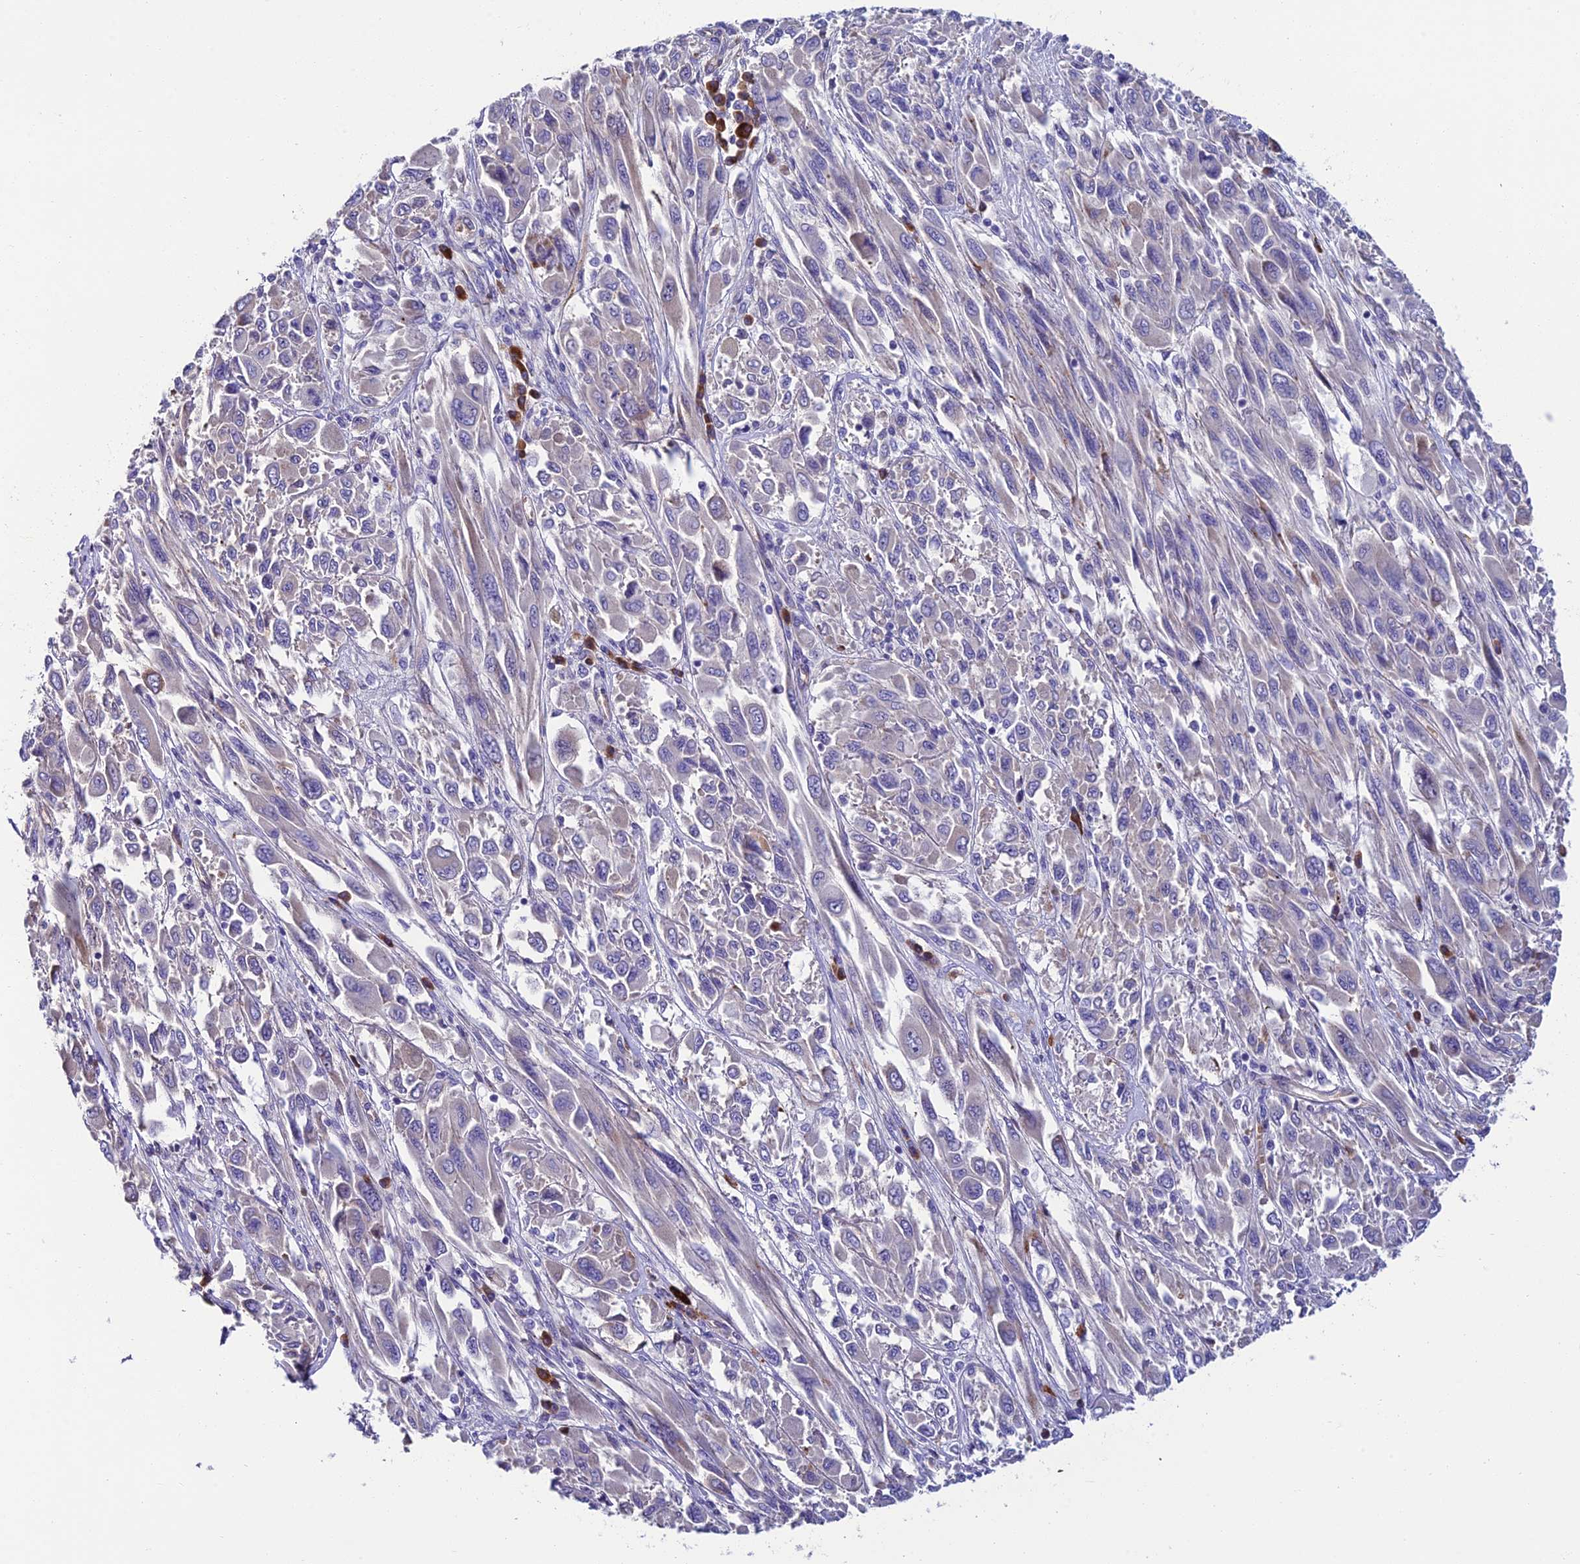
{"staining": {"intensity": "negative", "quantity": "none", "location": "none"}, "tissue": "melanoma", "cell_type": "Tumor cells", "image_type": "cancer", "snomed": [{"axis": "morphology", "description": "Malignant melanoma, NOS"}, {"axis": "topography", "description": "Skin"}], "caption": "This is an IHC histopathology image of melanoma. There is no expression in tumor cells.", "gene": "MACIR", "patient": {"sex": "female", "age": 91}}